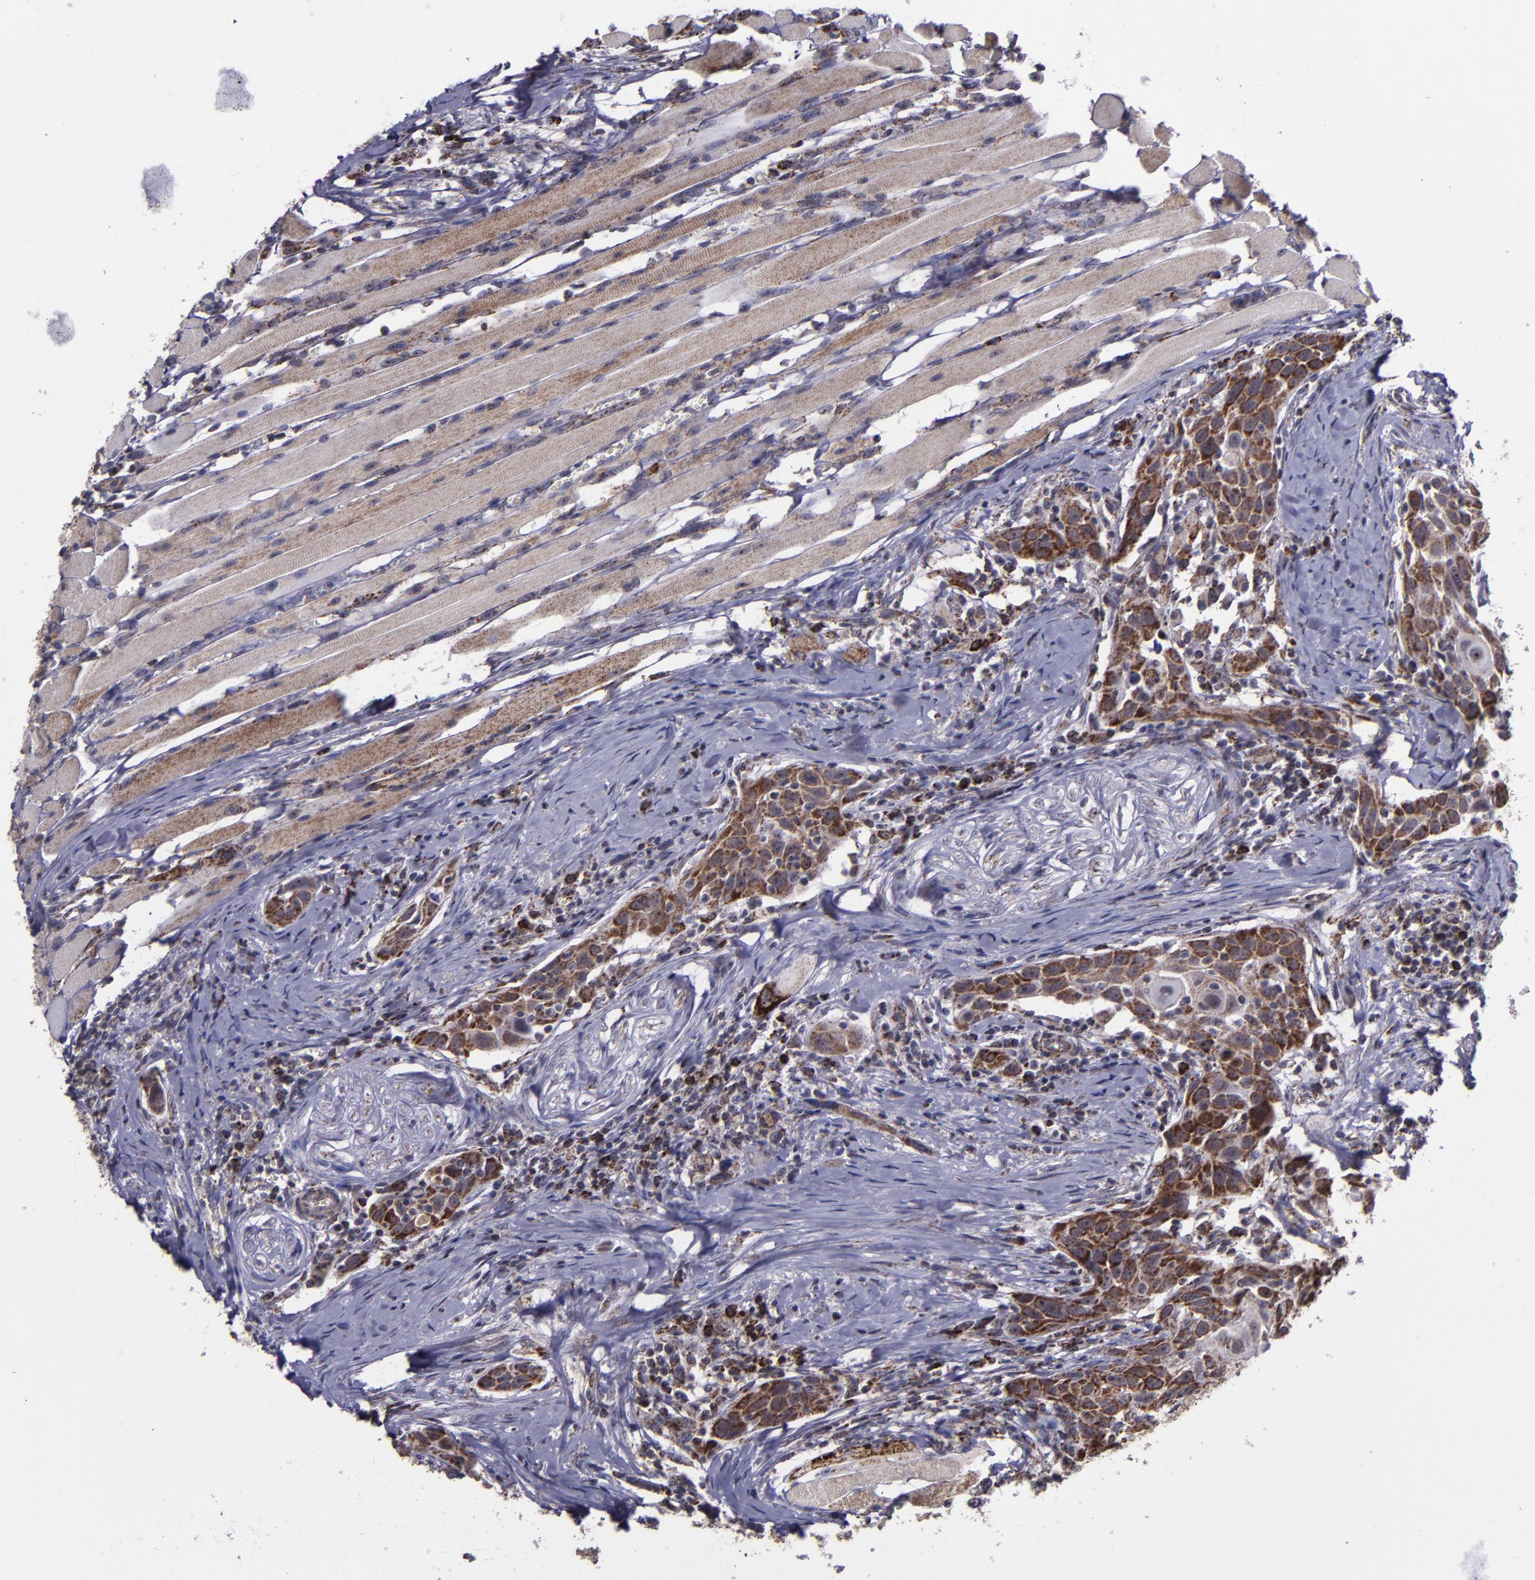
{"staining": {"intensity": "strong", "quantity": ">75%", "location": "cytoplasmic/membranous"}, "tissue": "head and neck cancer", "cell_type": "Tumor cells", "image_type": "cancer", "snomed": [{"axis": "morphology", "description": "Squamous cell carcinoma, NOS"}, {"axis": "topography", "description": "Oral tissue"}, {"axis": "topography", "description": "Head-Neck"}], "caption": "Head and neck cancer stained with a brown dye reveals strong cytoplasmic/membranous positive expression in approximately >75% of tumor cells.", "gene": "LONP1", "patient": {"sex": "female", "age": 50}}